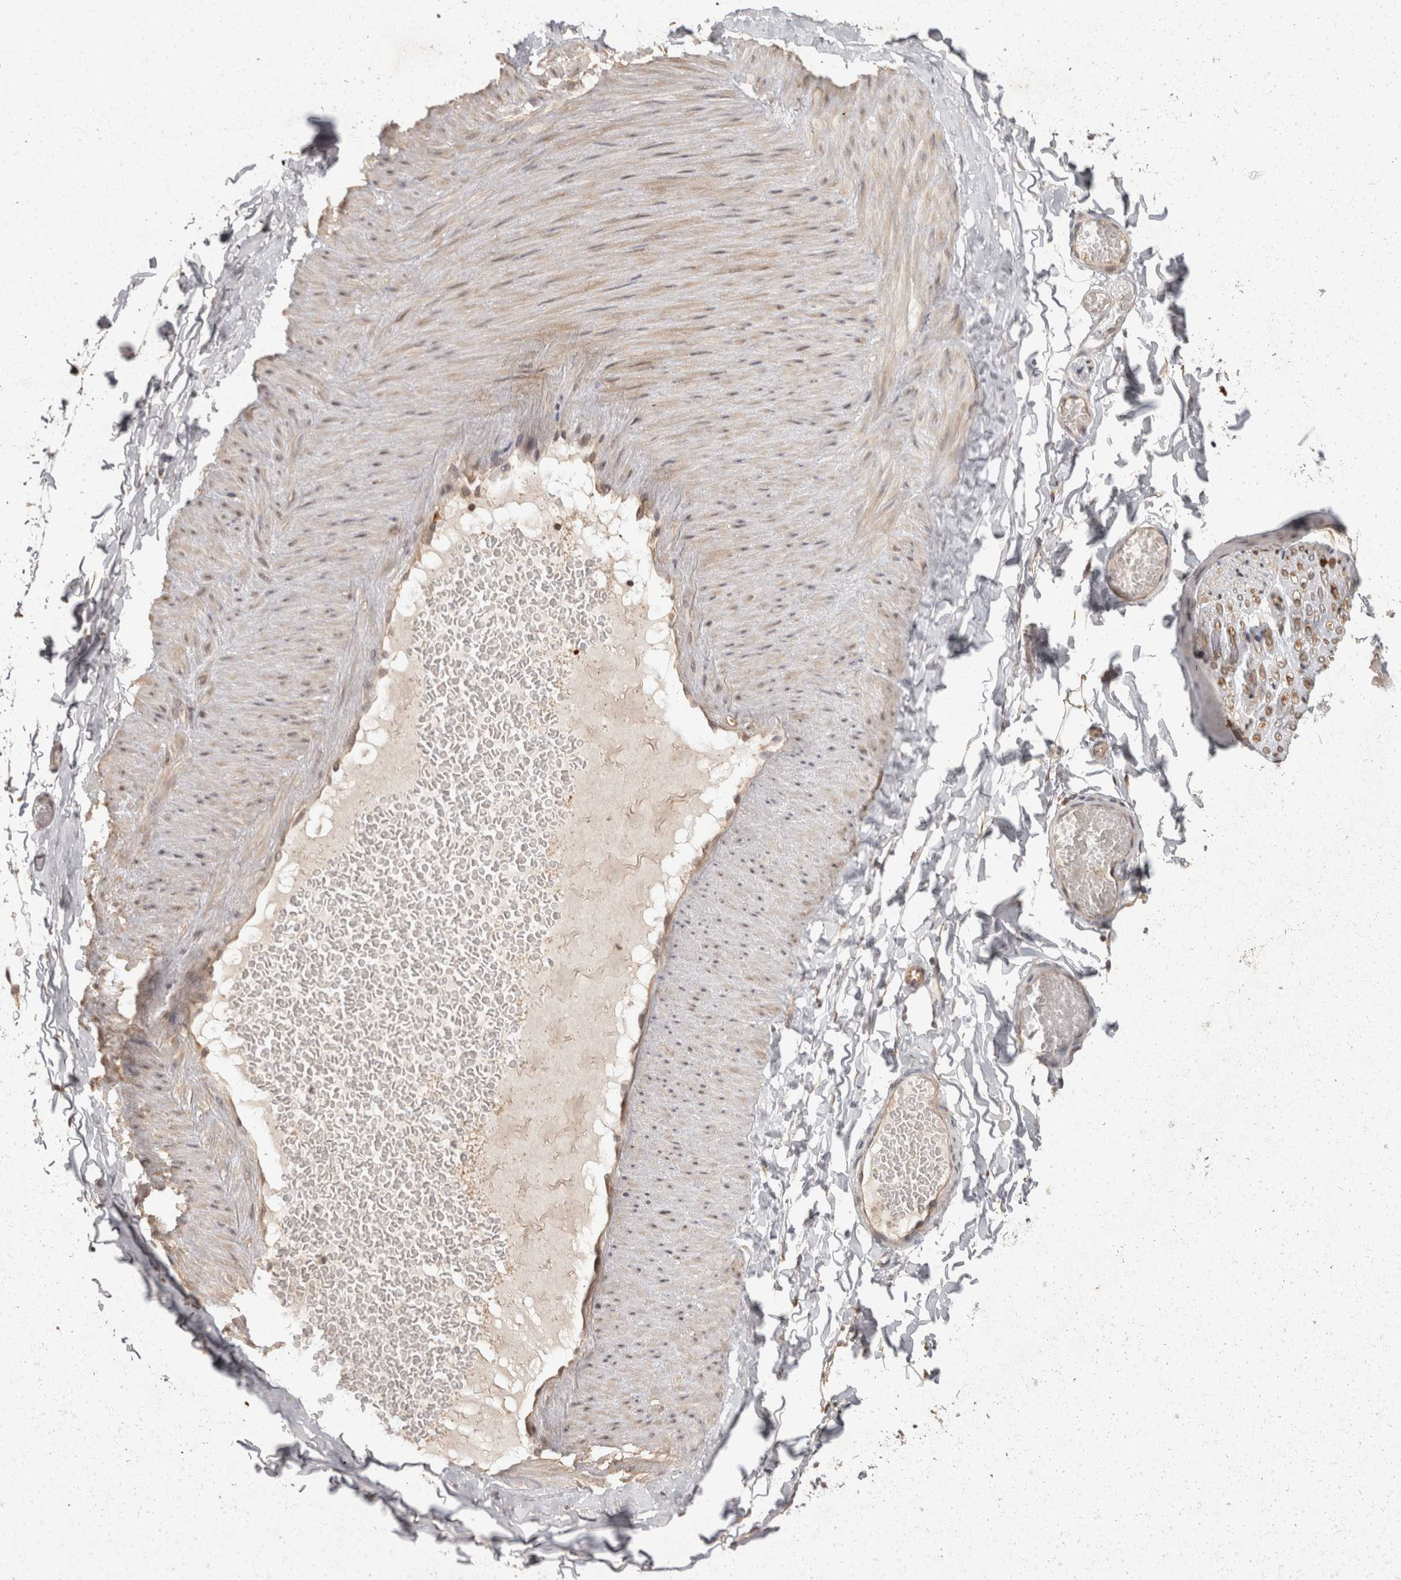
{"staining": {"intensity": "weak", "quantity": ">75%", "location": "cytoplasmic/membranous"}, "tissue": "adipose tissue", "cell_type": "Adipocytes", "image_type": "normal", "snomed": [{"axis": "morphology", "description": "Normal tissue, NOS"}, {"axis": "topography", "description": "Adipose tissue"}, {"axis": "topography", "description": "Vascular tissue"}, {"axis": "topography", "description": "Peripheral nerve tissue"}], "caption": "Immunohistochemistry (IHC) image of normal human adipose tissue stained for a protein (brown), which reveals low levels of weak cytoplasmic/membranous staining in approximately >75% of adipocytes.", "gene": "ACAT2", "patient": {"sex": "male", "age": 25}}